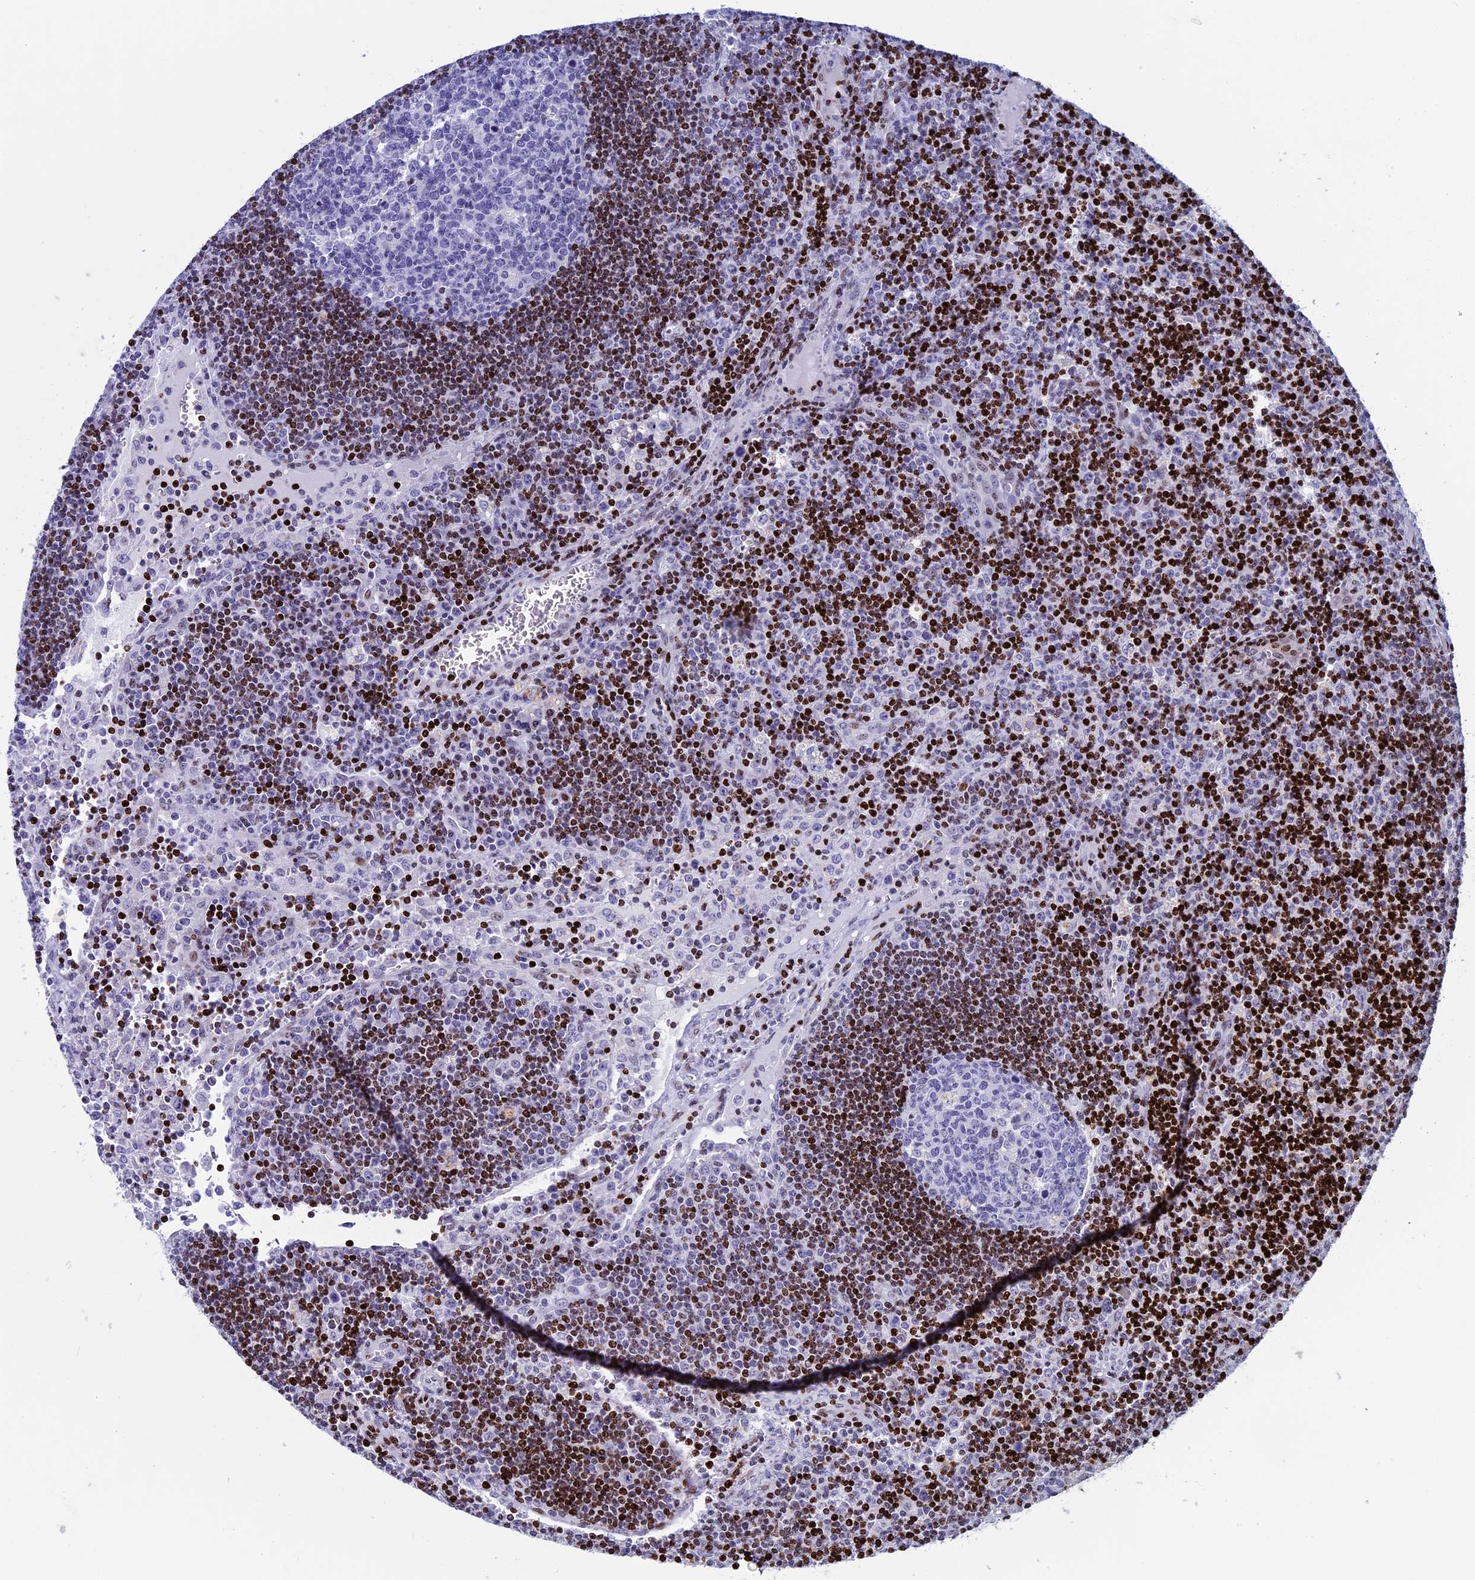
{"staining": {"intensity": "negative", "quantity": "none", "location": "none"}, "tissue": "lymph node", "cell_type": "Germinal center cells", "image_type": "normal", "snomed": [{"axis": "morphology", "description": "Normal tissue, NOS"}, {"axis": "topography", "description": "Lymph node"}], "caption": "Immunohistochemical staining of normal human lymph node demonstrates no significant expression in germinal center cells.", "gene": "BTBD3", "patient": {"sex": "male", "age": 58}}